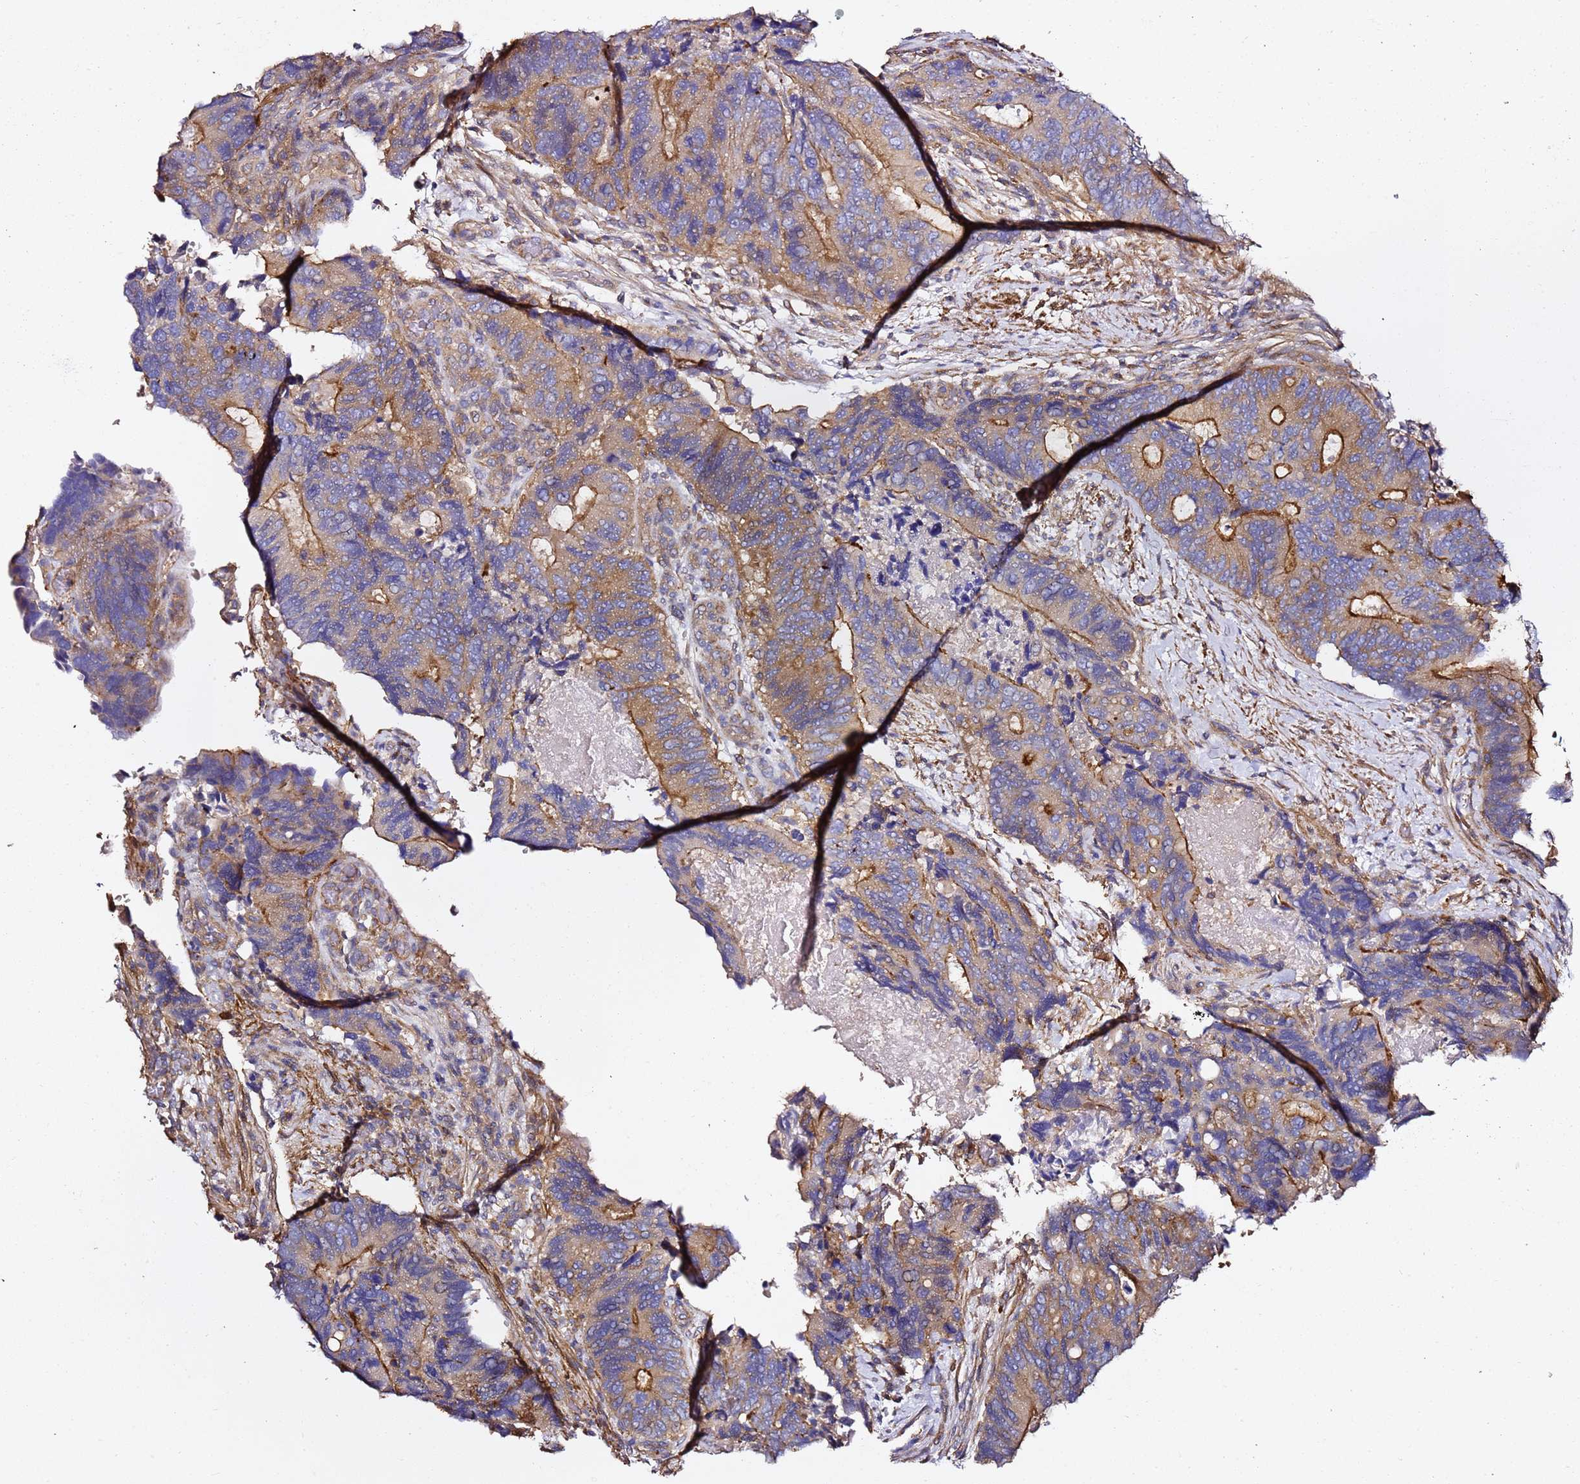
{"staining": {"intensity": "moderate", "quantity": ">75%", "location": "cytoplasmic/membranous"}, "tissue": "colorectal cancer", "cell_type": "Tumor cells", "image_type": "cancer", "snomed": [{"axis": "morphology", "description": "Adenocarcinoma, NOS"}, {"axis": "topography", "description": "Colon"}], "caption": "Human colorectal cancer stained for a protein (brown) displays moderate cytoplasmic/membranous positive staining in approximately >75% of tumor cells.", "gene": "ZFP36L2", "patient": {"sex": "male", "age": 84}}